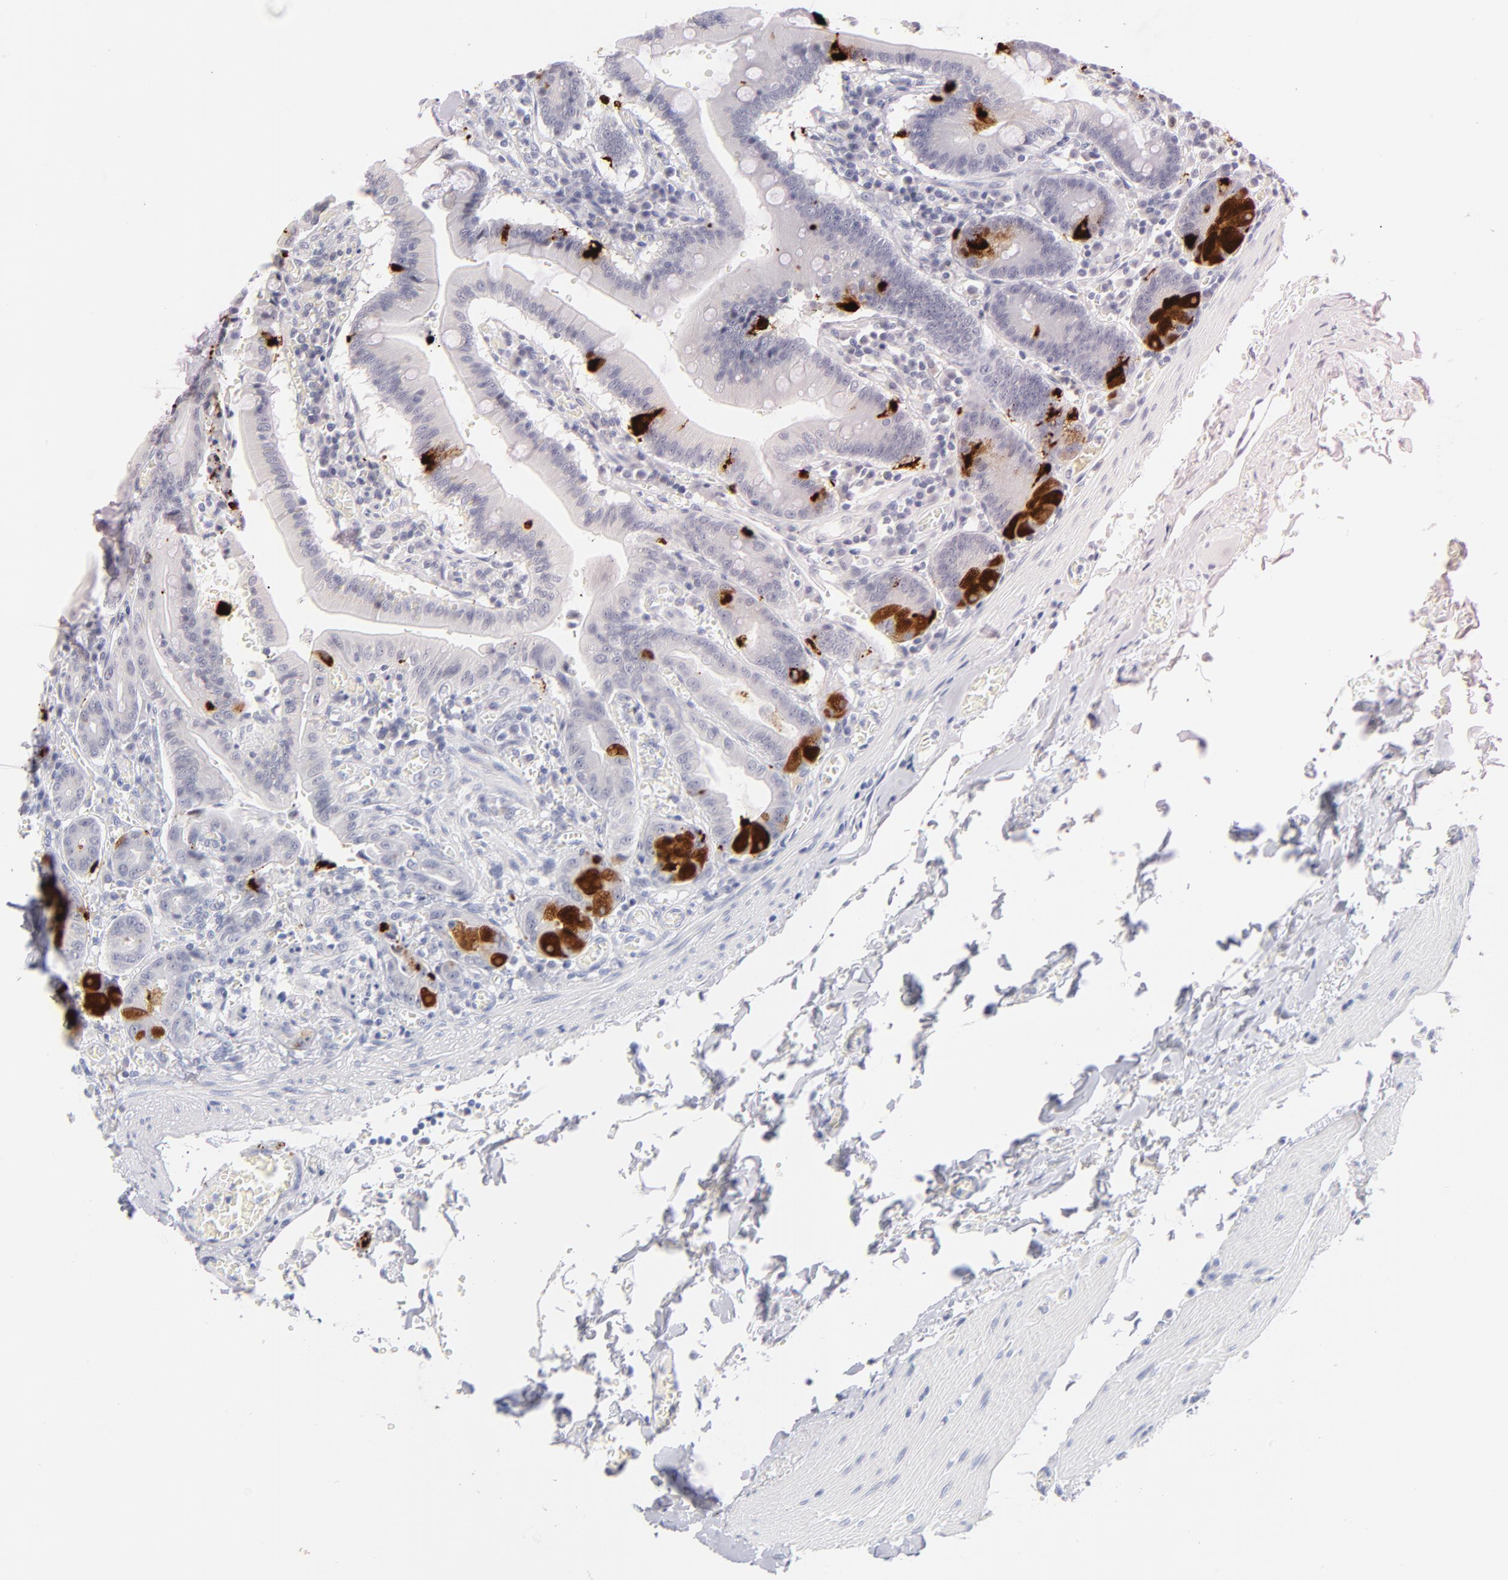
{"staining": {"intensity": "strong", "quantity": "<25%", "location": "cytoplasmic/membranous"}, "tissue": "small intestine", "cell_type": "Glandular cells", "image_type": "normal", "snomed": [{"axis": "morphology", "description": "Normal tissue, NOS"}, {"axis": "topography", "description": "Small intestine"}], "caption": "Strong cytoplasmic/membranous protein expression is present in about <25% of glandular cells in small intestine. The staining was performed using DAB, with brown indicating positive protein expression. Nuclei are stained blue with hematoxylin.", "gene": "KHNYN", "patient": {"sex": "male", "age": 71}}